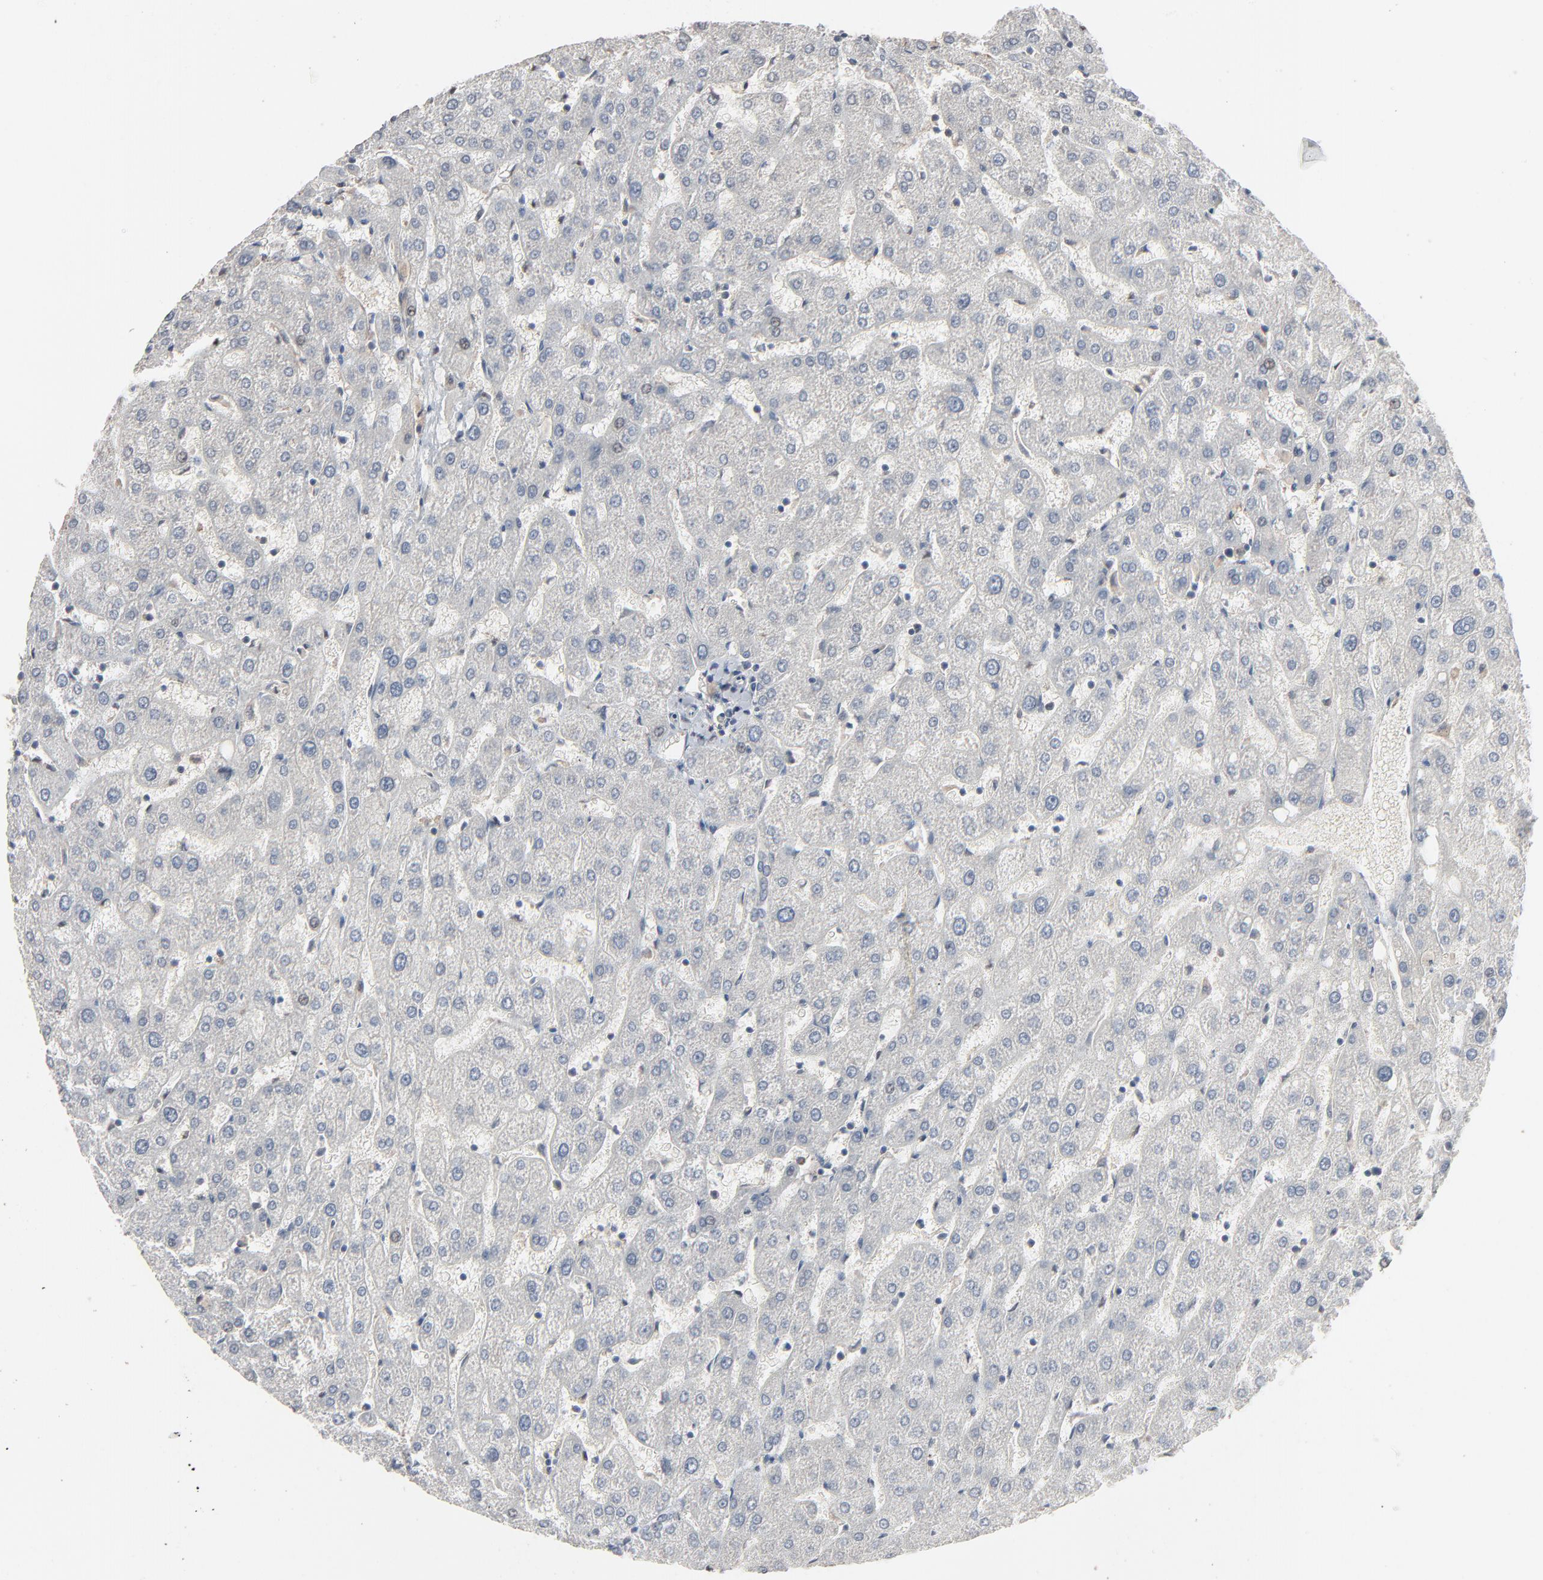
{"staining": {"intensity": "negative", "quantity": "none", "location": "none"}, "tissue": "liver", "cell_type": "Cholangiocytes", "image_type": "normal", "snomed": [{"axis": "morphology", "description": "Normal tissue, NOS"}, {"axis": "topography", "description": "Liver"}], "caption": "Cholangiocytes are negative for protein expression in normal human liver. (DAB (3,3'-diaminobenzidine) immunohistochemistry with hematoxylin counter stain).", "gene": "CCT5", "patient": {"sex": "male", "age": 67}}